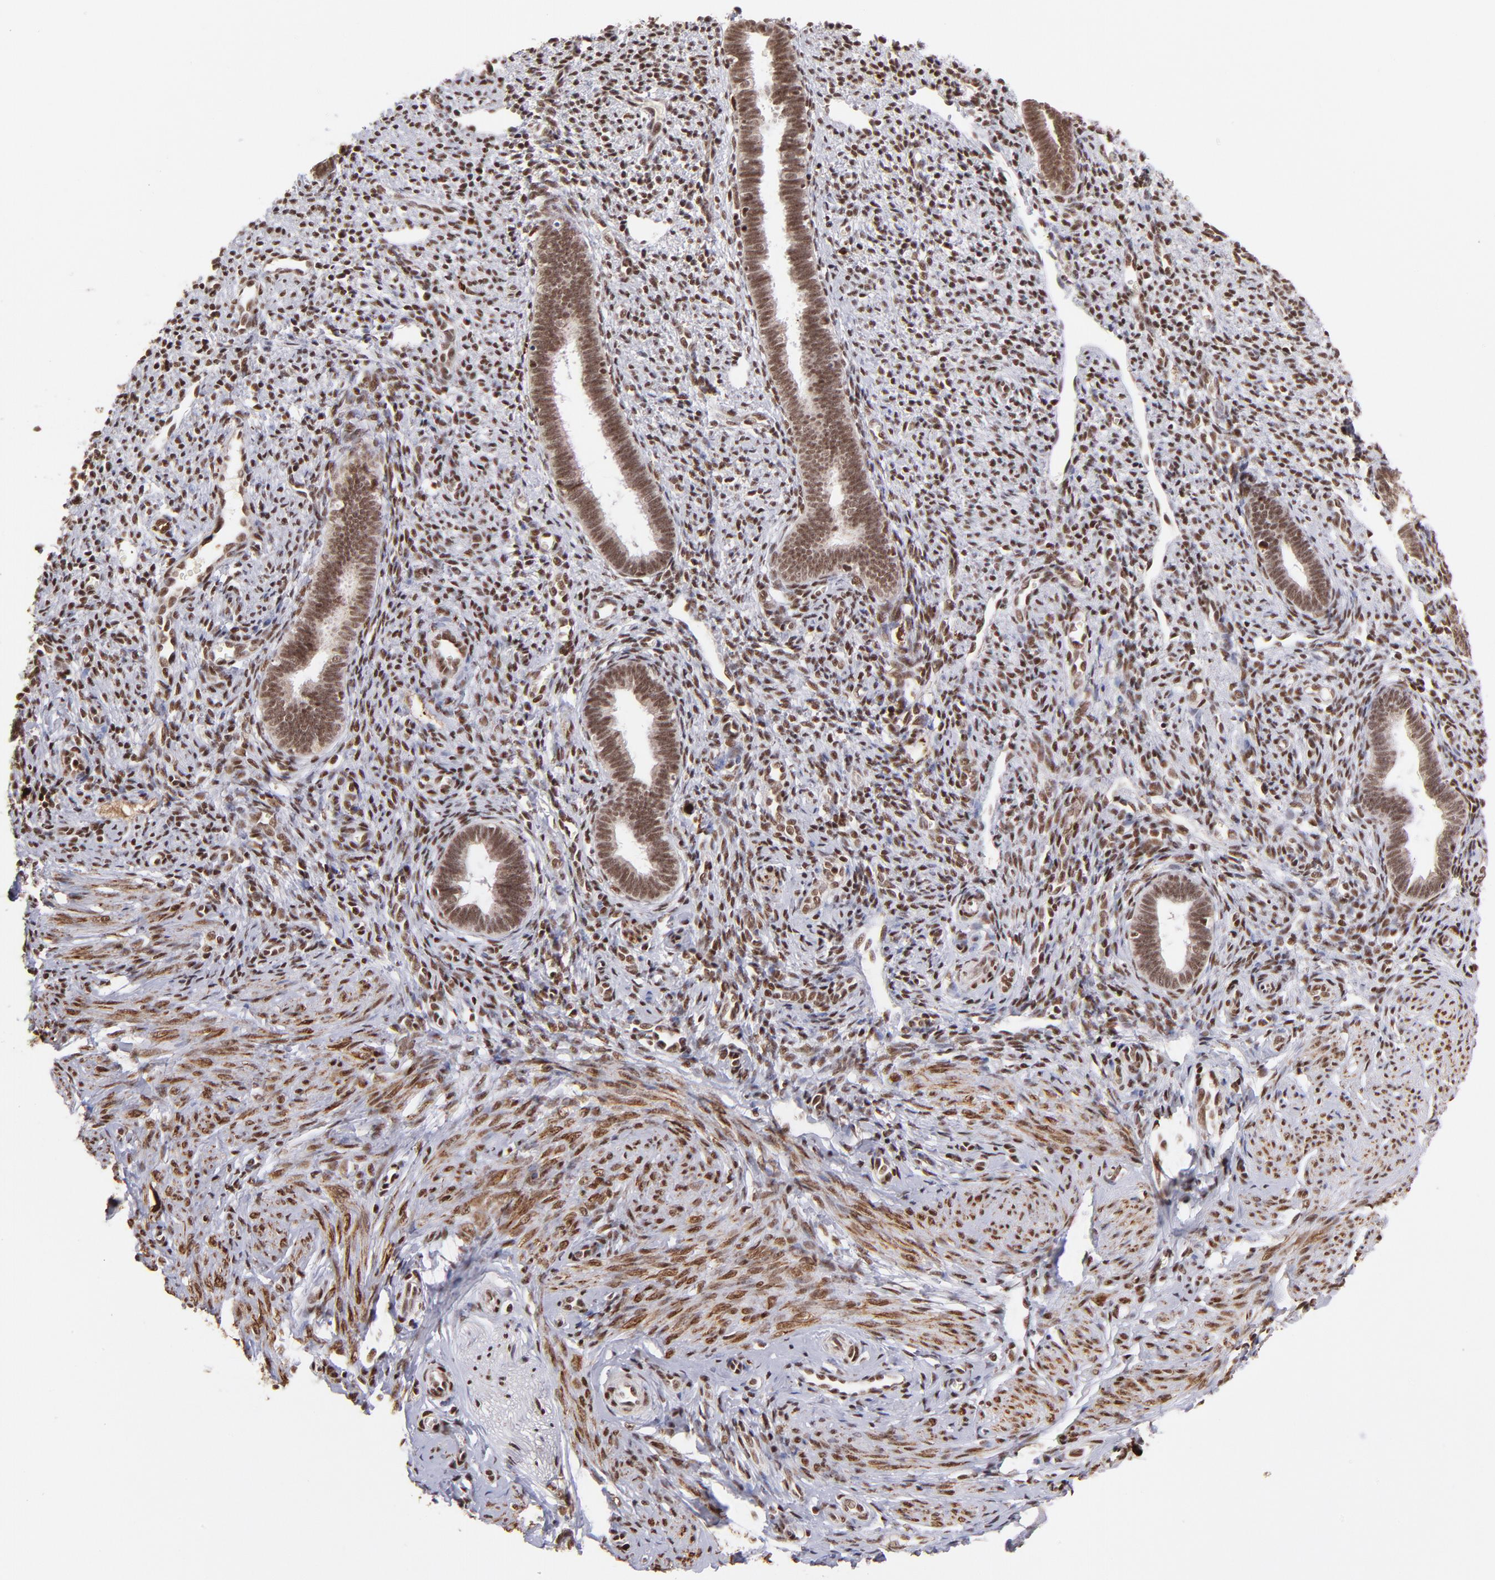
{"staining": {"intensity": "moderate", "quantity": ">75%", "location": "nuclear"}, "tissue": "endometrium", "cell_type": "Cells in endometrial stroma", "image_type": "normal", "snomed": [{"axis": "morphology", "description": "Normal tissue, NOS"}, {"axis": "topography", "description": "Endometrium"}], "caption": "Immunohistochemical staining of normal human endometrium reveals medium levels of moderate nuclear positivity in approximately >75% of cells in endometrial stroma.", "gene": "ZFX", "patient": {"sex": "female", "age": 27}}